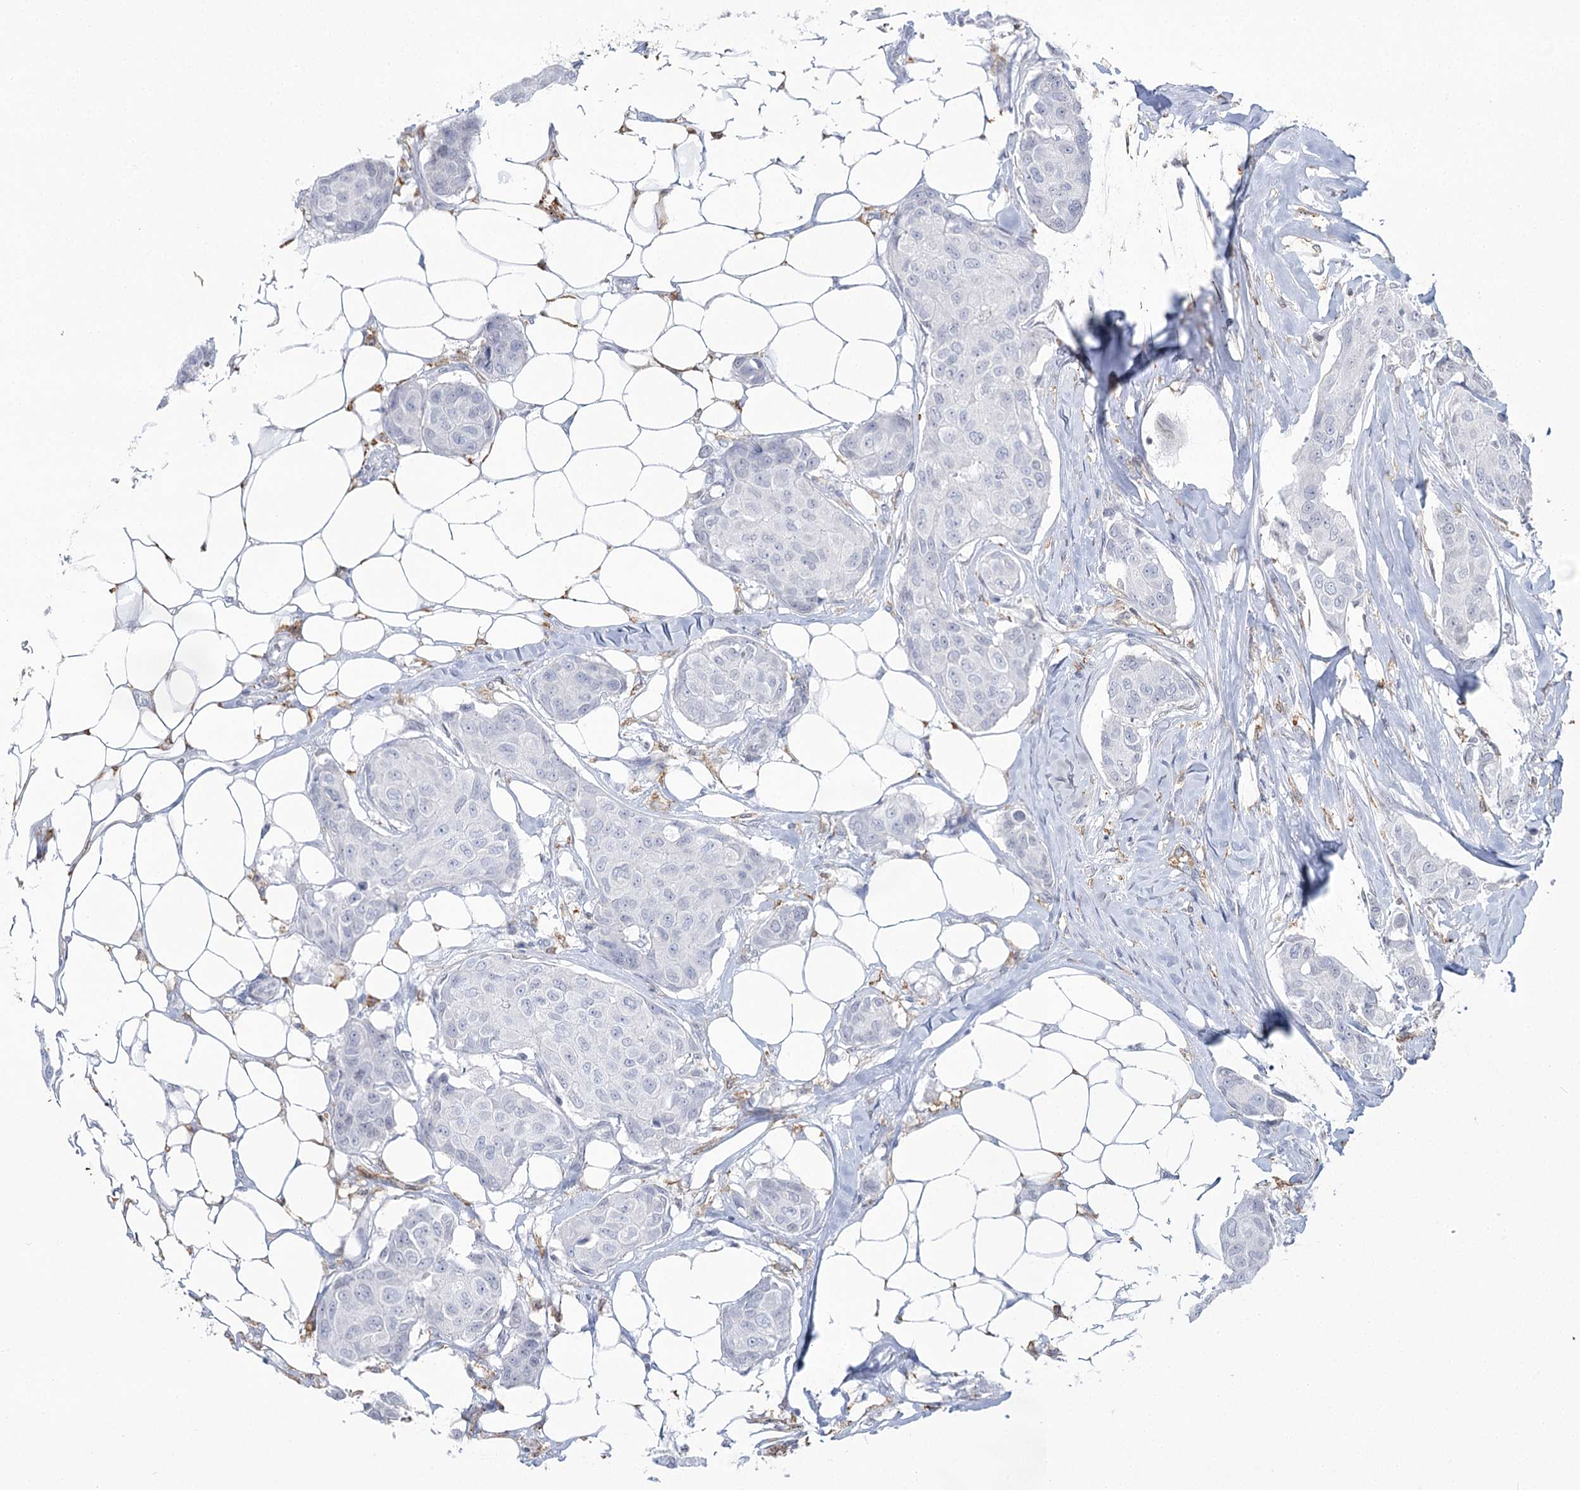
{"staining": {"intensity": "negative", "quantity": "none", "location": "none"}, "tissue": "breast cancer", "cell_type": "Tumor cells", "image_type": "cancer", "snomed": [{"axis": "morphology", "description": "Duct carcinoma"}, {"axis": "topography", "description": "Breast"}], "caption": "Protein analysis of breast cancer reveals no significant staining in tumor cells. (DAB (3,3'-diaminobenzidine) IHC visualized using brightfield microscopy, high magnification).", "gene": "C11orf1", "patient": {"sex": "female", "age": 80}}